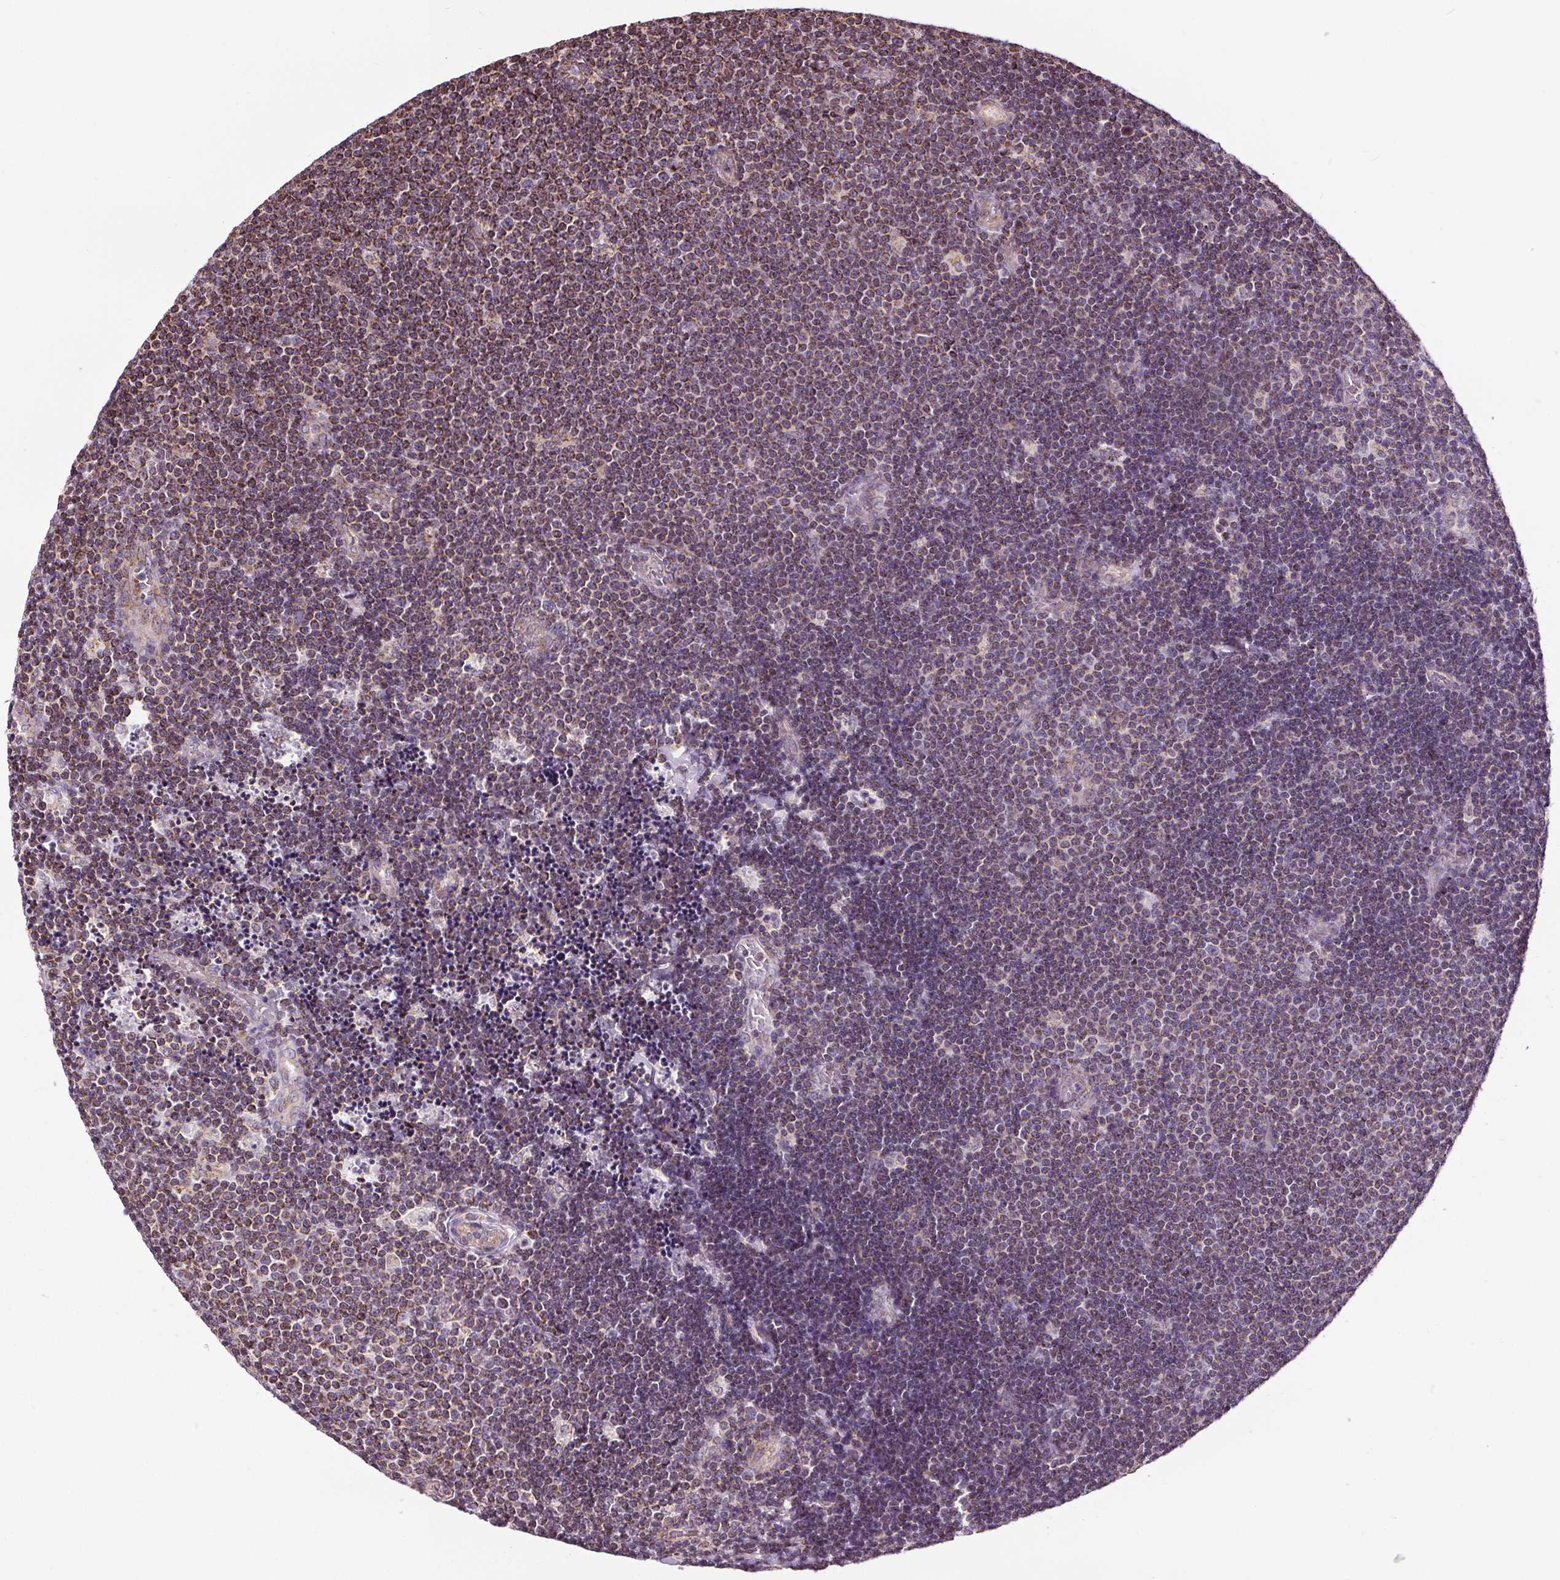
{"staining": {"intensity": "weak", "quantity": ">75%", "location": "cytoplasmic/membranous"}, "tissue": "lymphoma", "cell_type": "Tumor cells", "image_type": "cancer", "snomed": [{"axis": "morphology", "description": "Malignant lymphoma, non-Hodgkin's type, Low grade"}, {"axis": "topography", "description": "Brain"}], "caption": "Immunohistochemical staining of low-grade malignant lymphoma, non-Hodgkin's type reveals low levels of weak cytoplasmic/membranous protein staining in approximately >75% of tumor cells. The staining was performed using DAB (3,3'-diaminobenzidine), with brown indicating positive protein expression. Nuclei are stained blue with hematoxylin.", "gene": "ZNF548", "patient": {"sex": "female", "age": 66}}